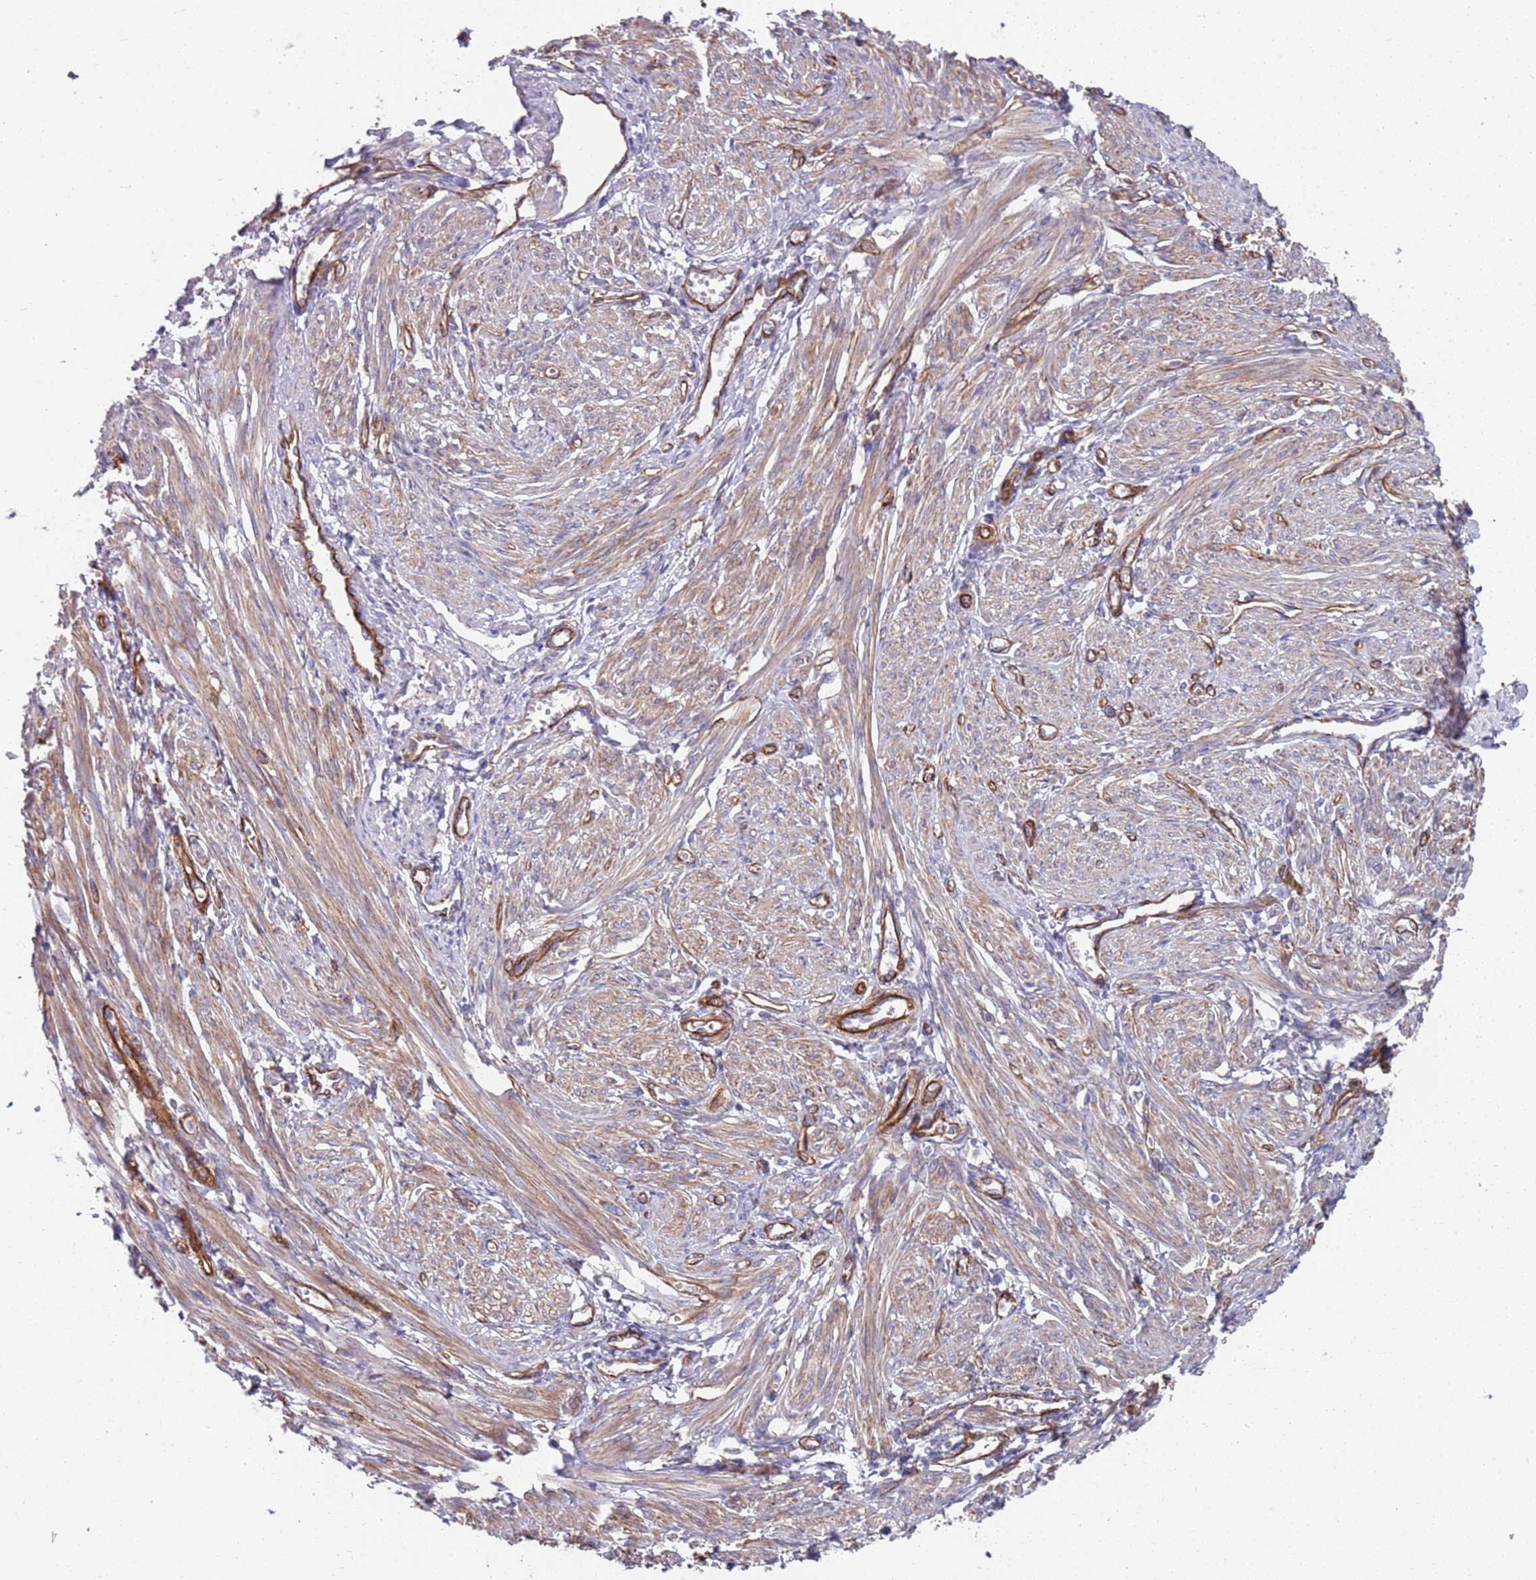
{"staining": {"intensity": "moderate", "quantity": "25%-75%", "location": "cytoplasmic/membranous"}, "tissue": "smooth muscle", "cell_type": "Smooth muscle cells", "image_type": "normal", "snomed": [{"axis": "morphology", "description": "Normal tissue, NOS"}, {"axis": "topography", "description": "Smooth muscle"}], "caption": "Immunohistochemistry (IHC) (DAB (3,3'-diaminobenzidine)) staining of benign human smooth muscle demonstrates moderate cytoplasmic/membranous protein positivity in approximately 25%-75% of smooth muscle cells. The protein is stained brown, and the nuclei are stained in blue (DAB IHC with brightfield microscopy, high magnification).", "gene": "JAKMIP2", "patient": {"sex": "female", "age": 39}}